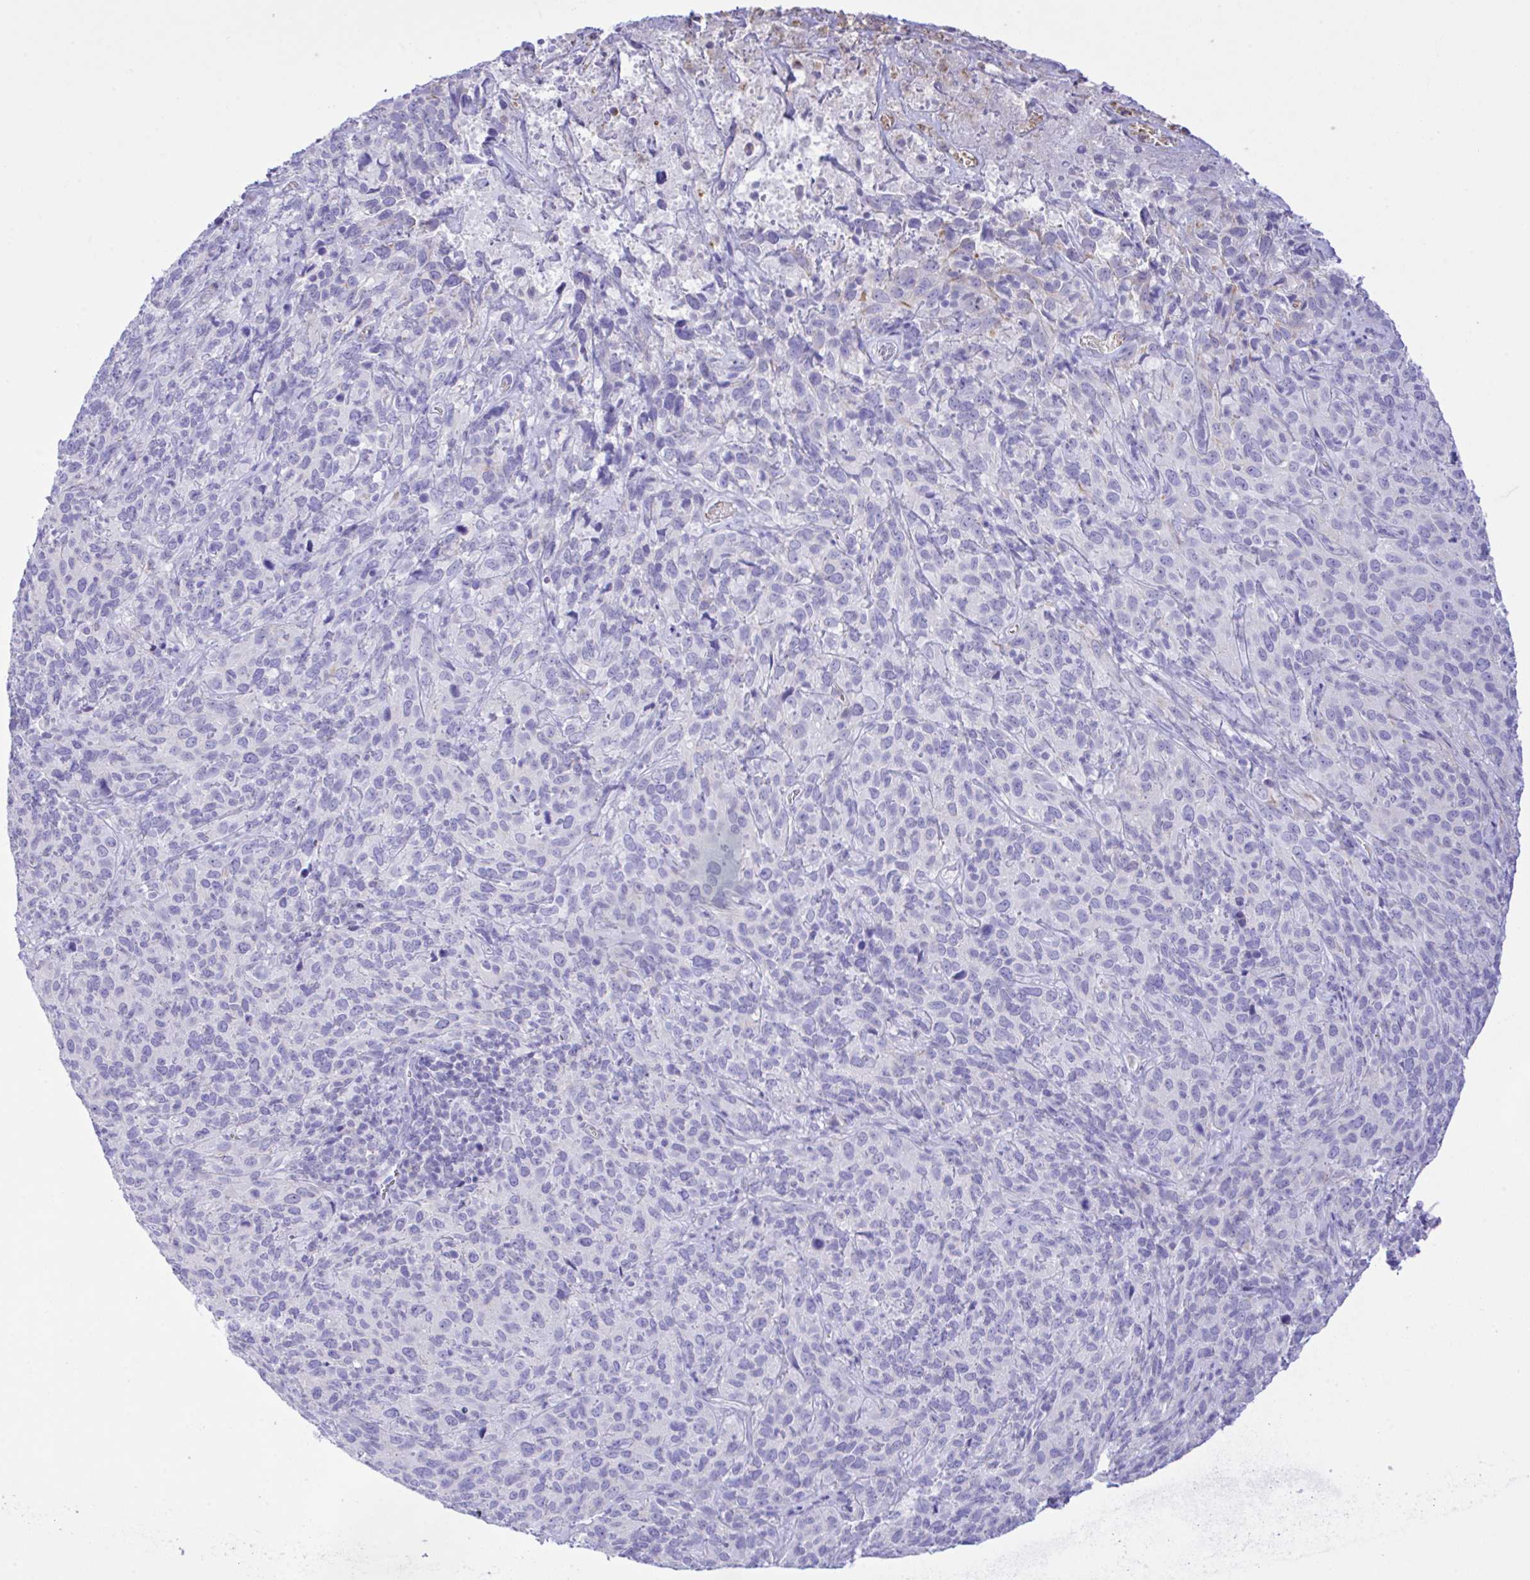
{"staining": {"intensity": "negative", "quantity": "none", "location": "none"}, "tissue": "cervical cancer", "cell_type": "Tumor cells", "image_type": "cancer", "snomed": [{"axis": "morphology", "description": "Squamous cell carcinoma, NOS"}, {"axis": "topography", "description": "Cervix"}], "caption": "There is no significant staining in tumor cells of cervical cancer.", "gene": "ZNF221", "patient": {"sex": "female", "age": 51}}